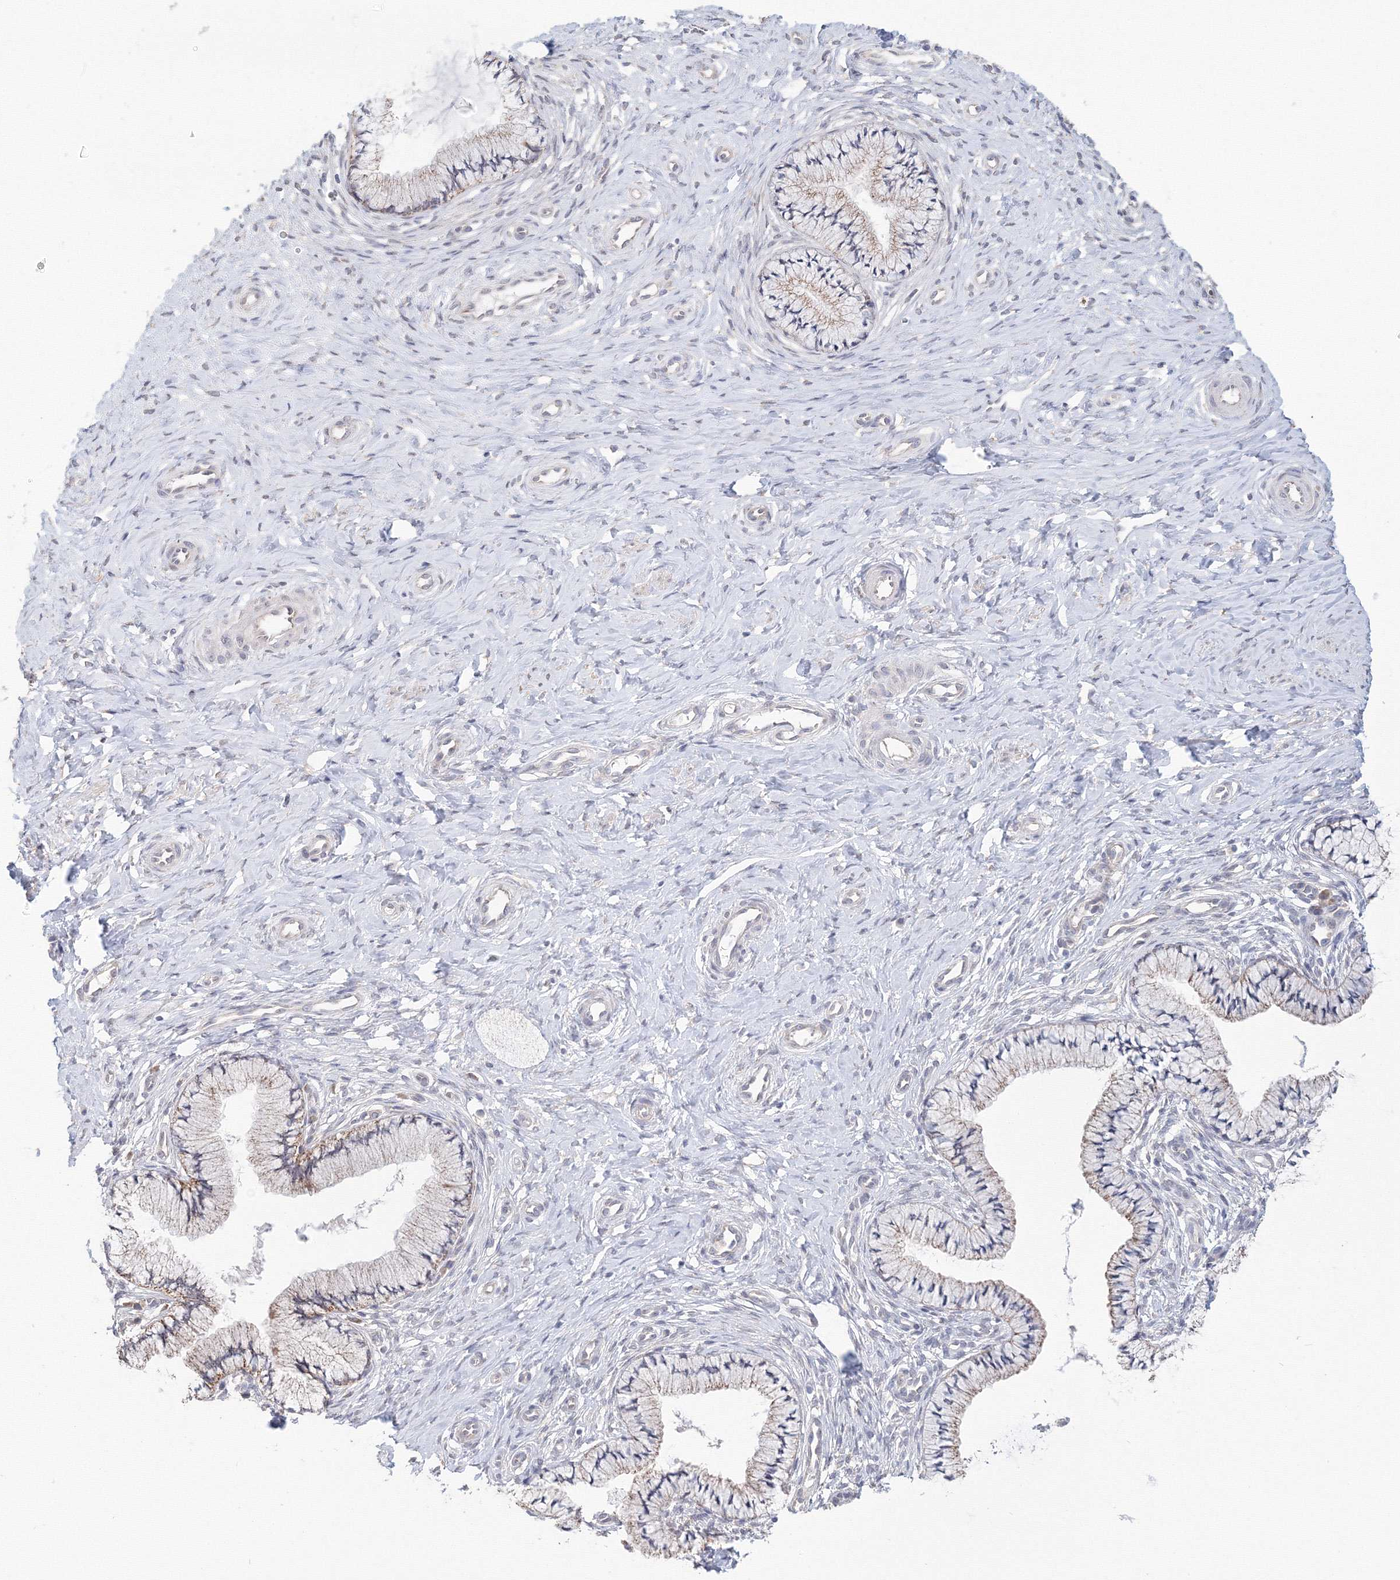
{"staining": {"intensity": "strong", "quantity": "25%-75%", "location": "cytoplasmic/membranous"}, "tissue": "cervix", "cell_type": "Glandular cells", "image_type": "normal", "snomed": [{"axis": "morphology", "description": "Normal tissue, NOS"}, {"axis": "topography", "description": "Cervix"}], "caption": "The micrograph displays staining of normal cervix, revealing strong cytoplasmic/membranous protein positivity (brown color) within glandular cells.", "gene": "DHRS12", "patient": {"sex": "female", "age": 36}}